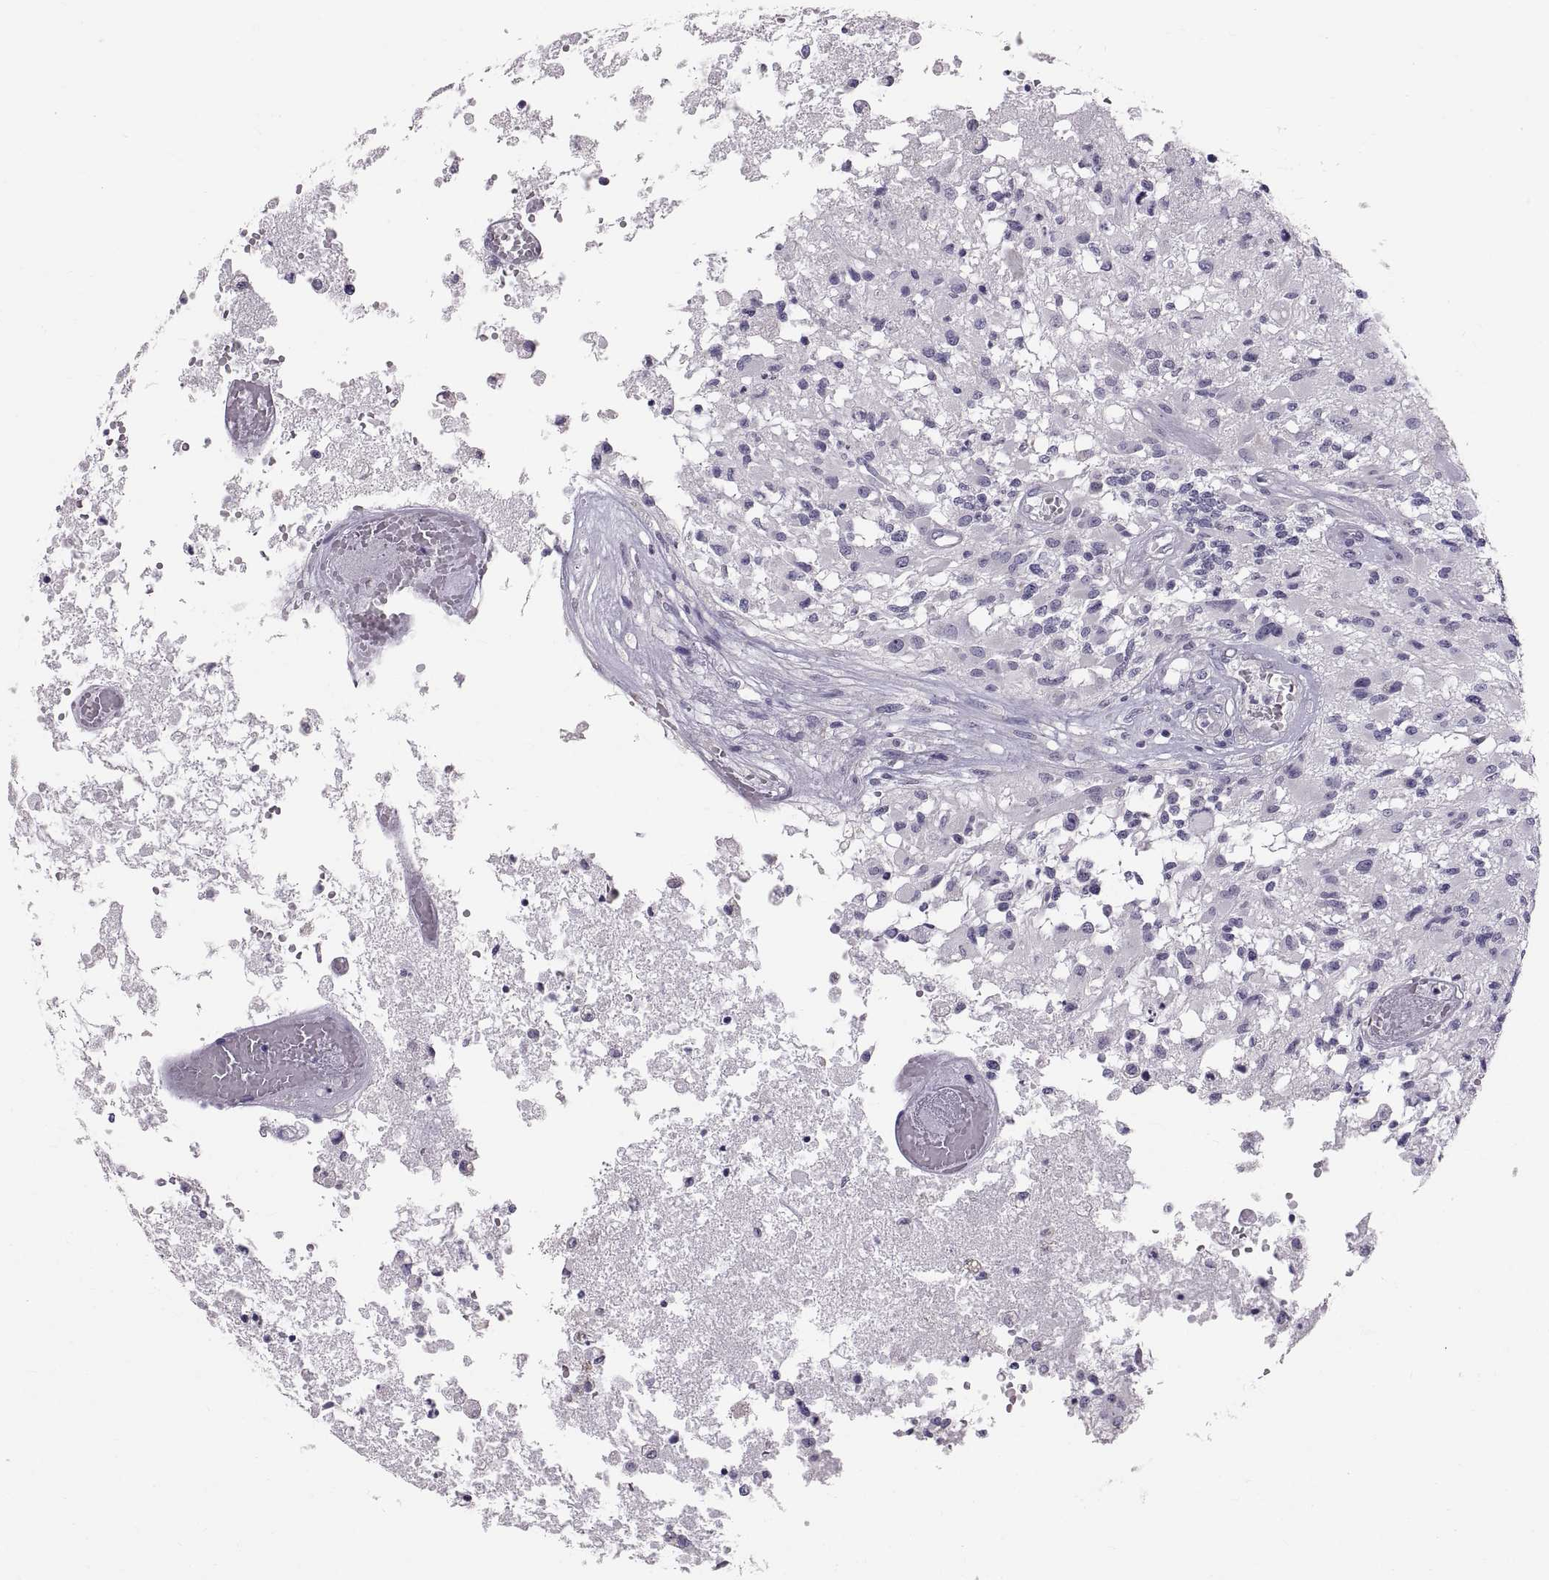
{"staining": {"intensity": "negative", "quantity": "none", "location": "none"}, "tissue": "glioma", "cell_type": "Tumor cells", "image_type": "cancer", "snomed": [{"axis": "morphology", "description": "Glioma, malignant, High grade"}, {"axis": "topography", "description": "Brain"}], "caption": "DAB immunohistochemical staining of malignant high-grade glioma reveals no significant positivity in tumor cells.", "gene": "WBP2NL", "patient": {"sex": "female", "age": 63}}